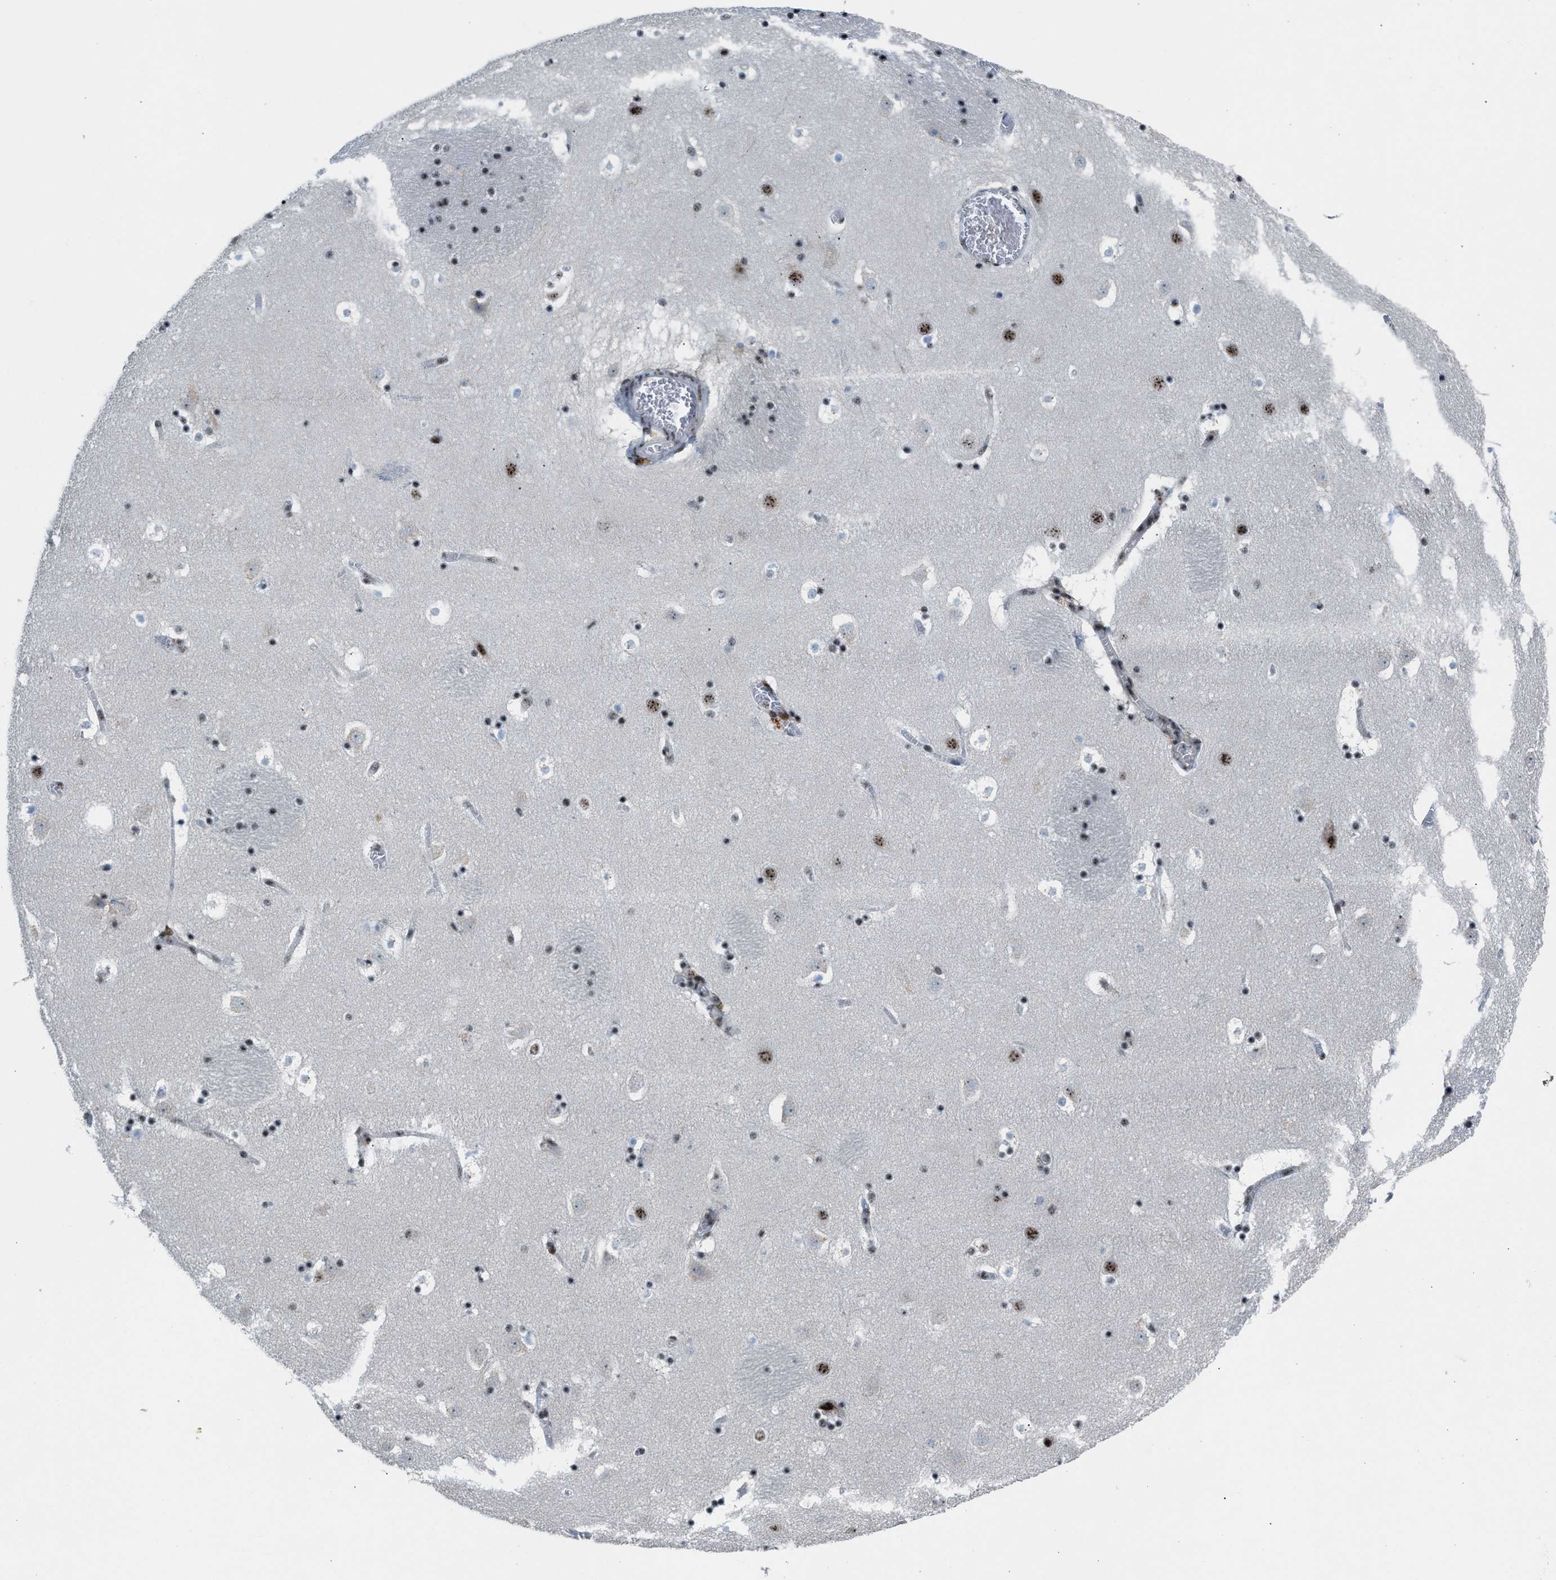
{"staining": {"intensity": "moderate", "quantity": ">75%", "location": "nuclear"}, "tissue": "caudate", "cell_type": "Glial cells", "image_type": "normal", "snomed": [{"axis": "morphology", "description": "Normal tissue, NOS"}, {"axis": "topography", "description": "Lateral ventricle wall"}], "caption": "Approximately >75% of glial cells in normal human caudate demonstrate moderate nuclear protein expression as visualized by brown immunohistochemical staining.", "gene": "CENPP", "patient": {"sex": "male", "age": 45}}